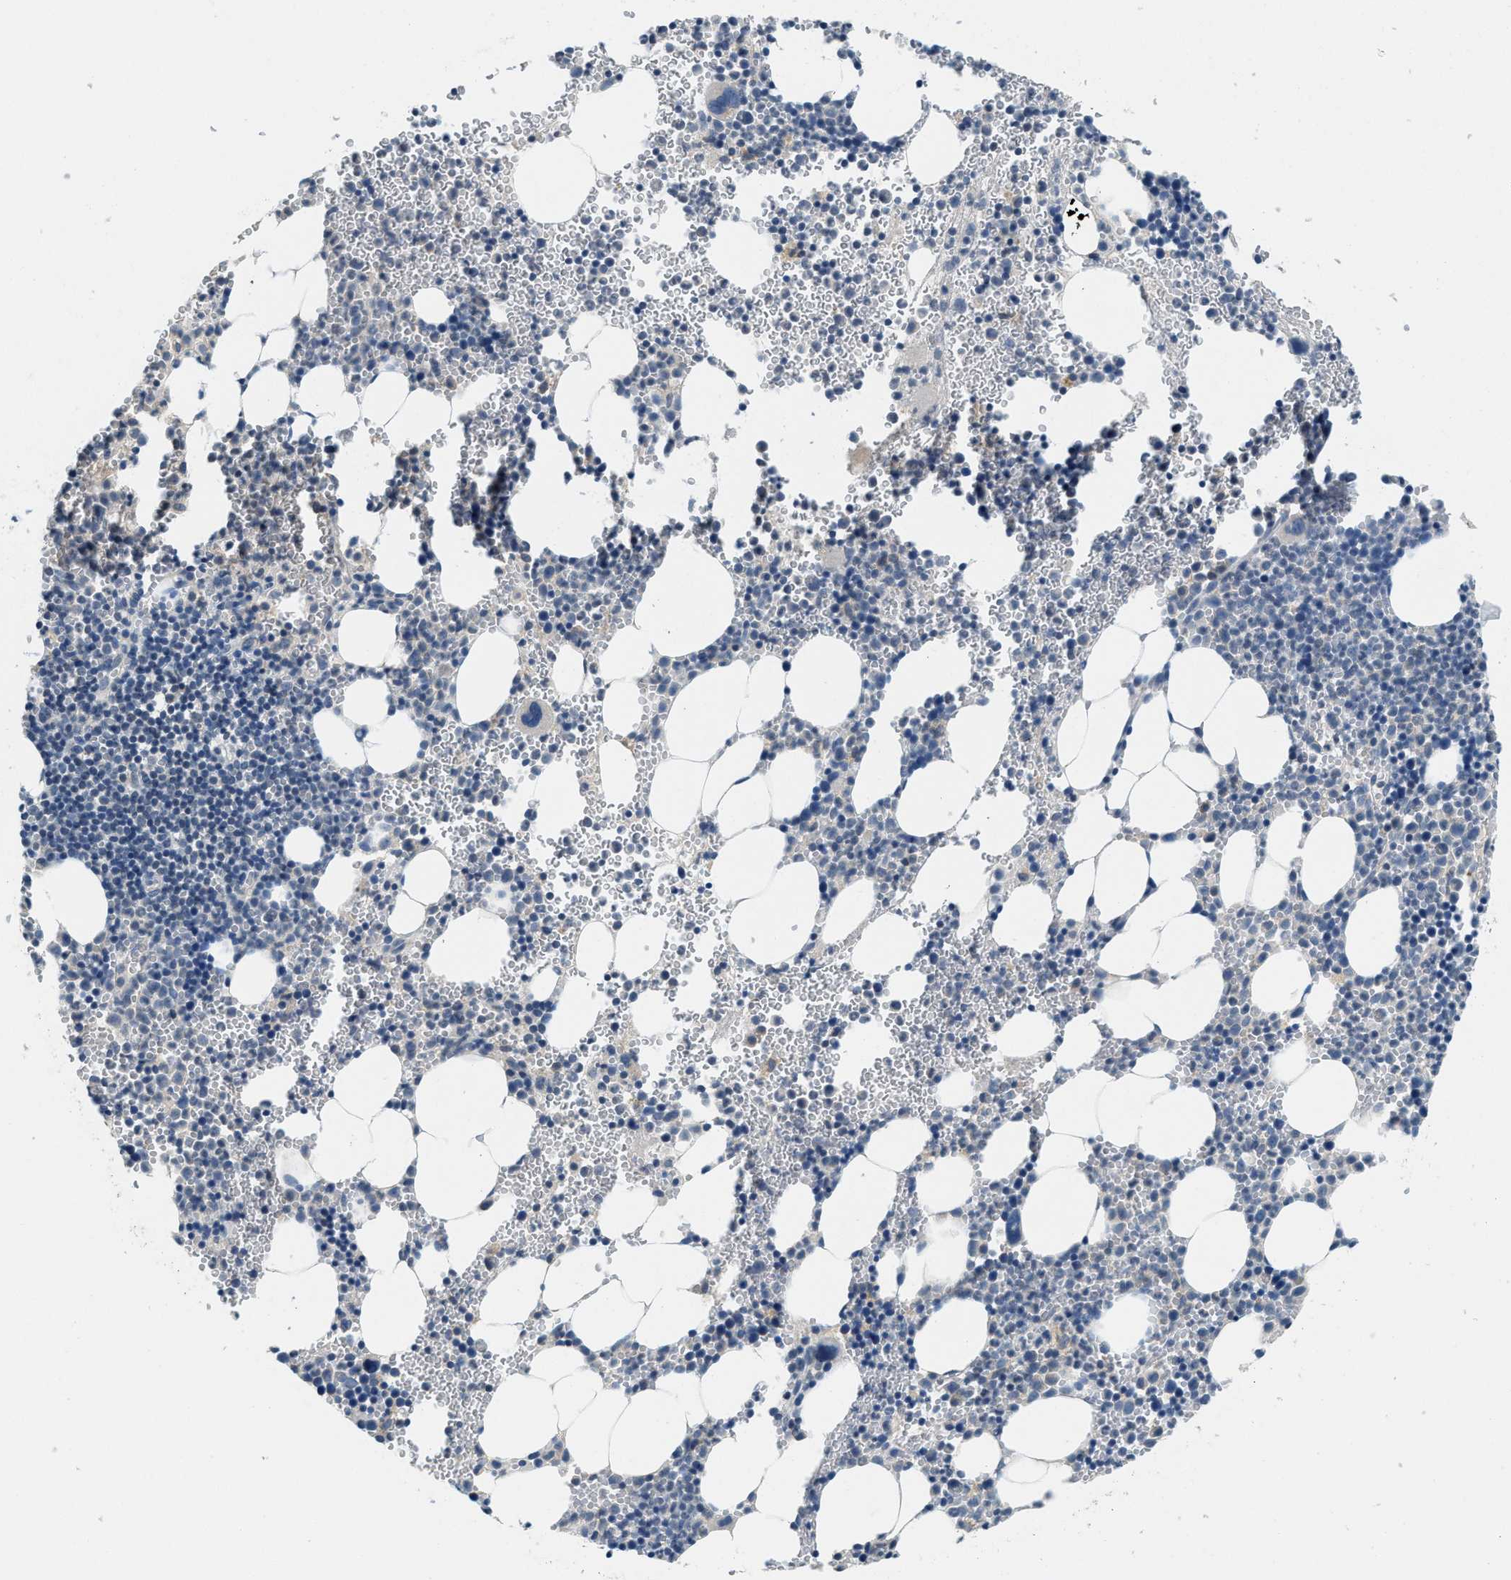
{"staining": {"intensity": "weak", "quantity": "<25%", "location": "cytoplasmic/membranous"}, "tissue": "bone marrow", "cell_type": "Hematopoietic cells", "image_type": "normal", "snomed": [{"axis": "morphology", "description": "Normal tissue, NOS"}, {"axis": "morphology", "description": "Inflammation, NOS"}, {"axis": "topography", "description": "Bone marrow"}], "caption": "An IHC image of unremarkable bone marrow is shown. There is no staining in hematopoietic cells of bone marrow.", "gene": "BCAP31", "patient": {"sex": "male", "age": 22}}